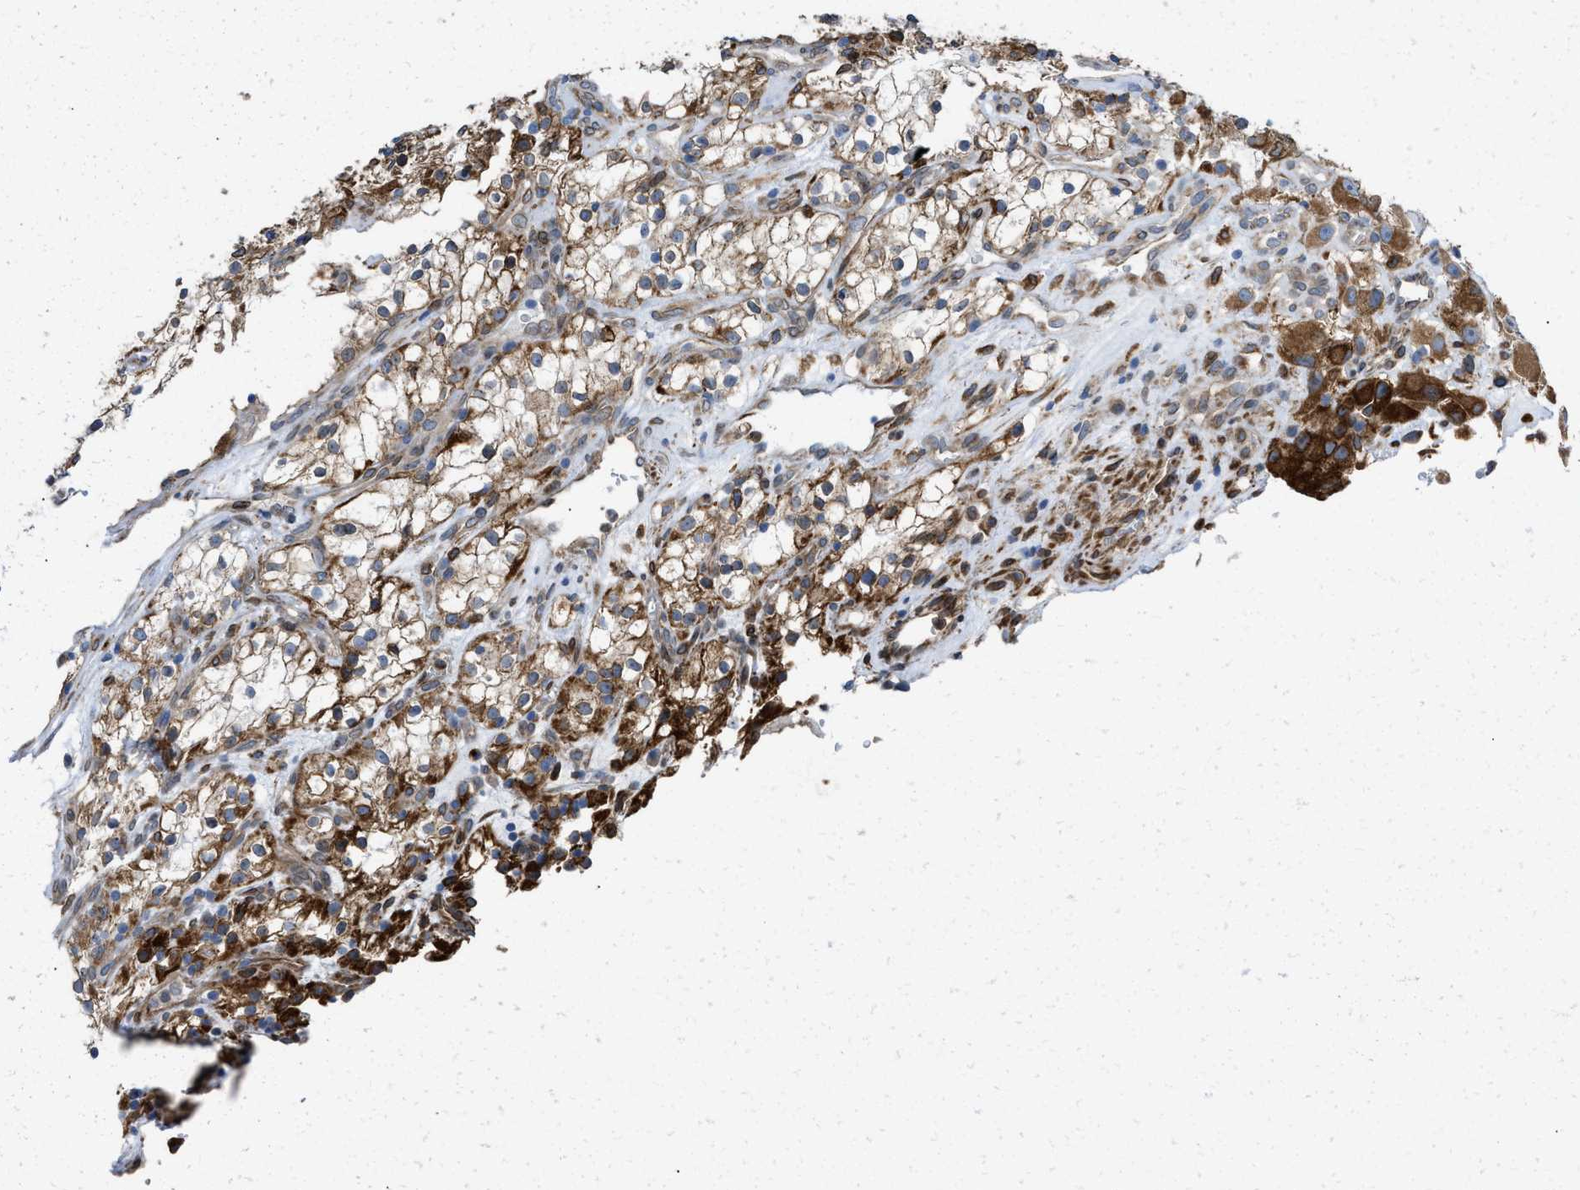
{"staining": {"intensity": "strong", "quantity": ">75%", "location": "cytoplasmic/membranous"}, "tissue": "renal cancer", "cell_type": "Tumor cells", "image_type": "cancer", "snomed": [{"axis": "morphology", "description": "Adenocarcinoma, NOS"}, {"axis": "topography", "description": "Kidney"}], "caption": "A high-resolution photomicrograph shows immunohistochemistry staining of renal cancer (adenocarcinoma), which shows strong cytoplasmic/membranous expression in approximately >75% of tumor cells. The staining was performed using DAB to visualize the protein expression in brown, while the nuclei were stained in blue with hematoxylin (Magnification: 20x).", "gene": "ERLIN2", "patient": {"sex": "female", "age": 52}}